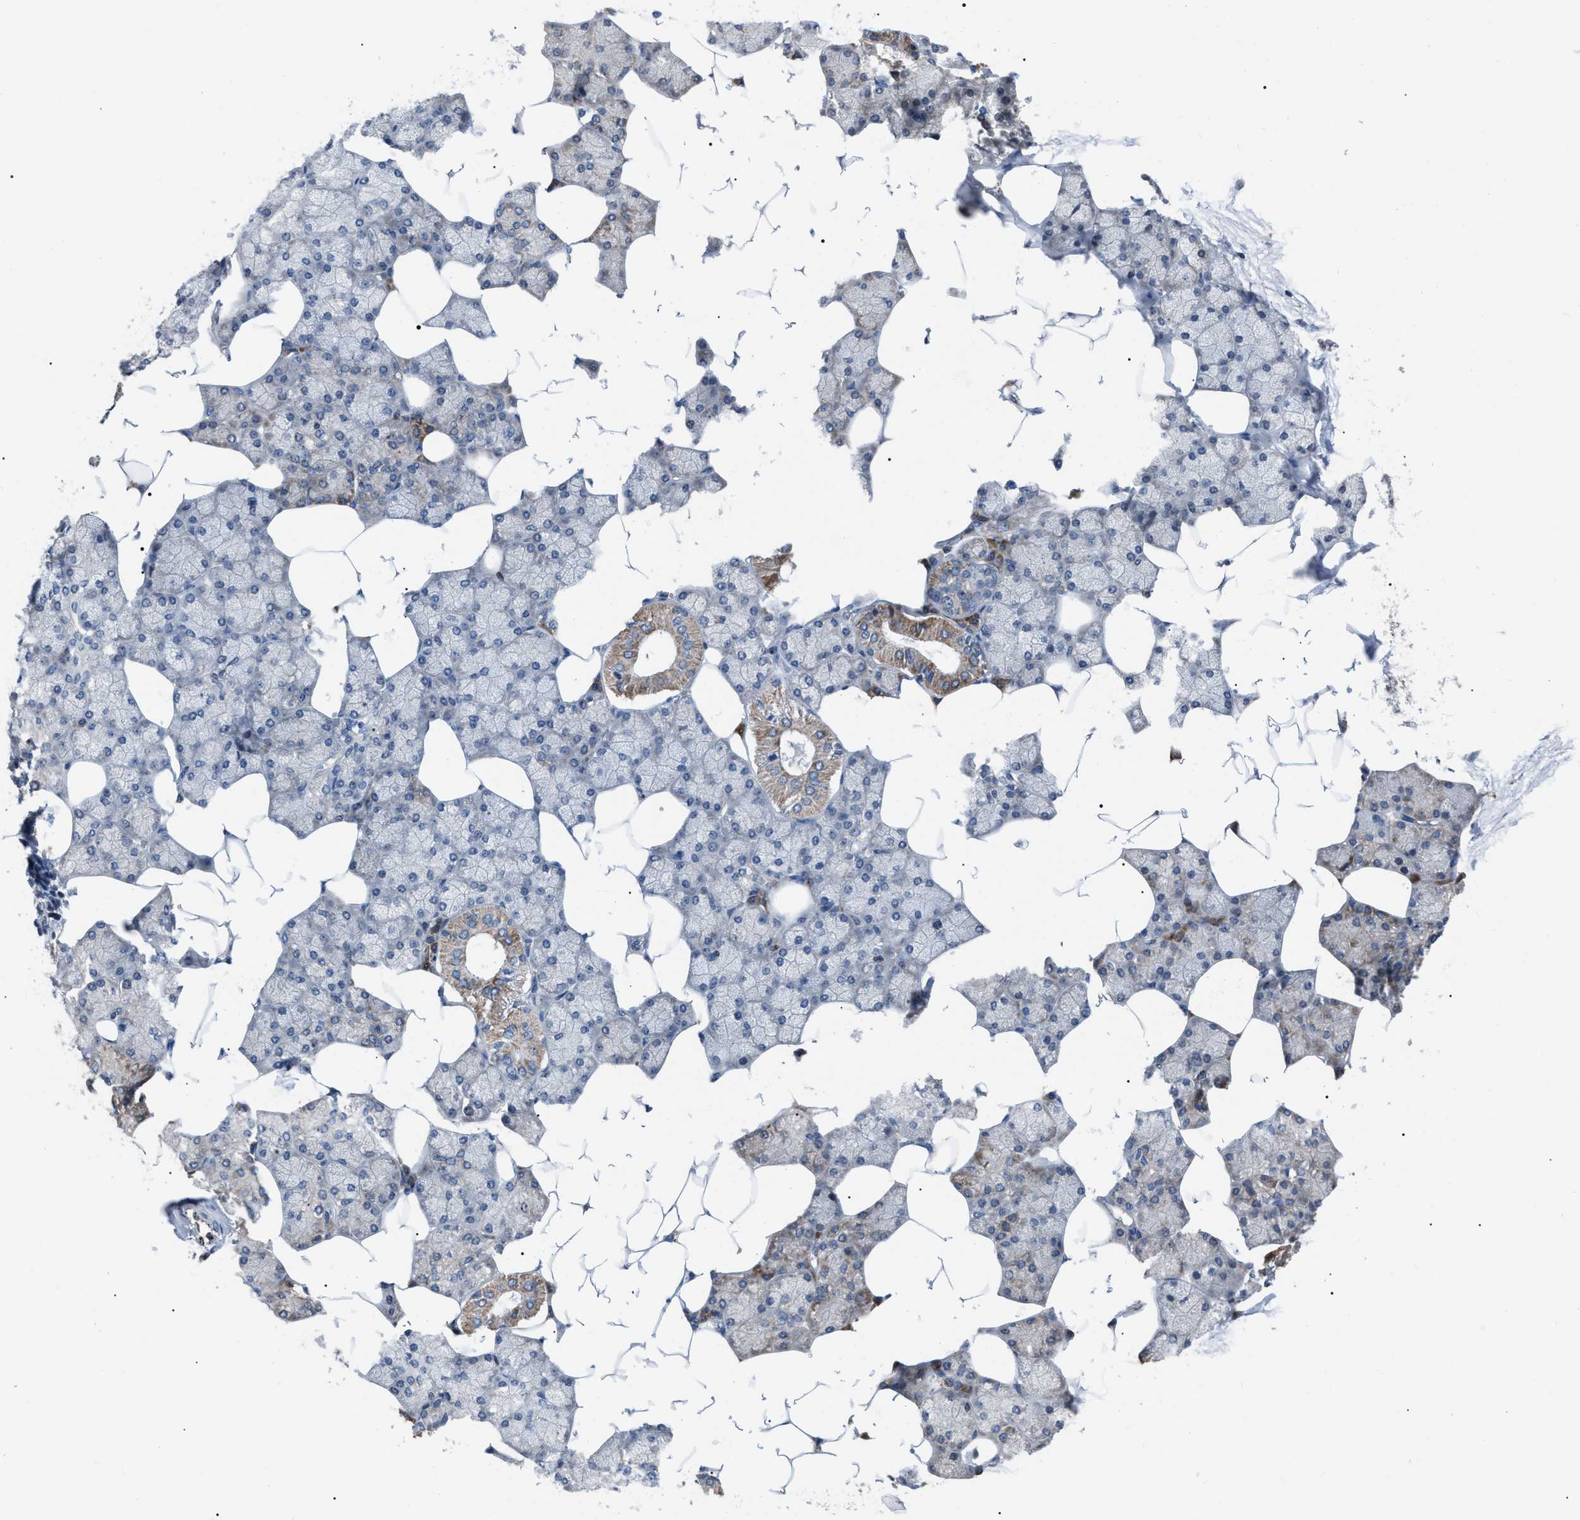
{"staining": {"intensity": "moderate", "quantity": "25%-75%", "location": "cytoplasmic/membranous"}, "tissue": "salivary gland", "cell_type": "Glandular cells", "image_type": "normal", "snomed": [{"axis": "morphology", "description": "Normal tissue, NOS"}, {"axis": "topography", "description": "Salivary gland"}], "caption": "Moderate cytoplasmic/membranous protein staining is seen in about 25%-75% of glandular cells in salivary gland. (Brightfield microscopy of DAB IHC at high magnification).", "gene": "AGO2", "patient": {"sex": "male", "age": 62}}